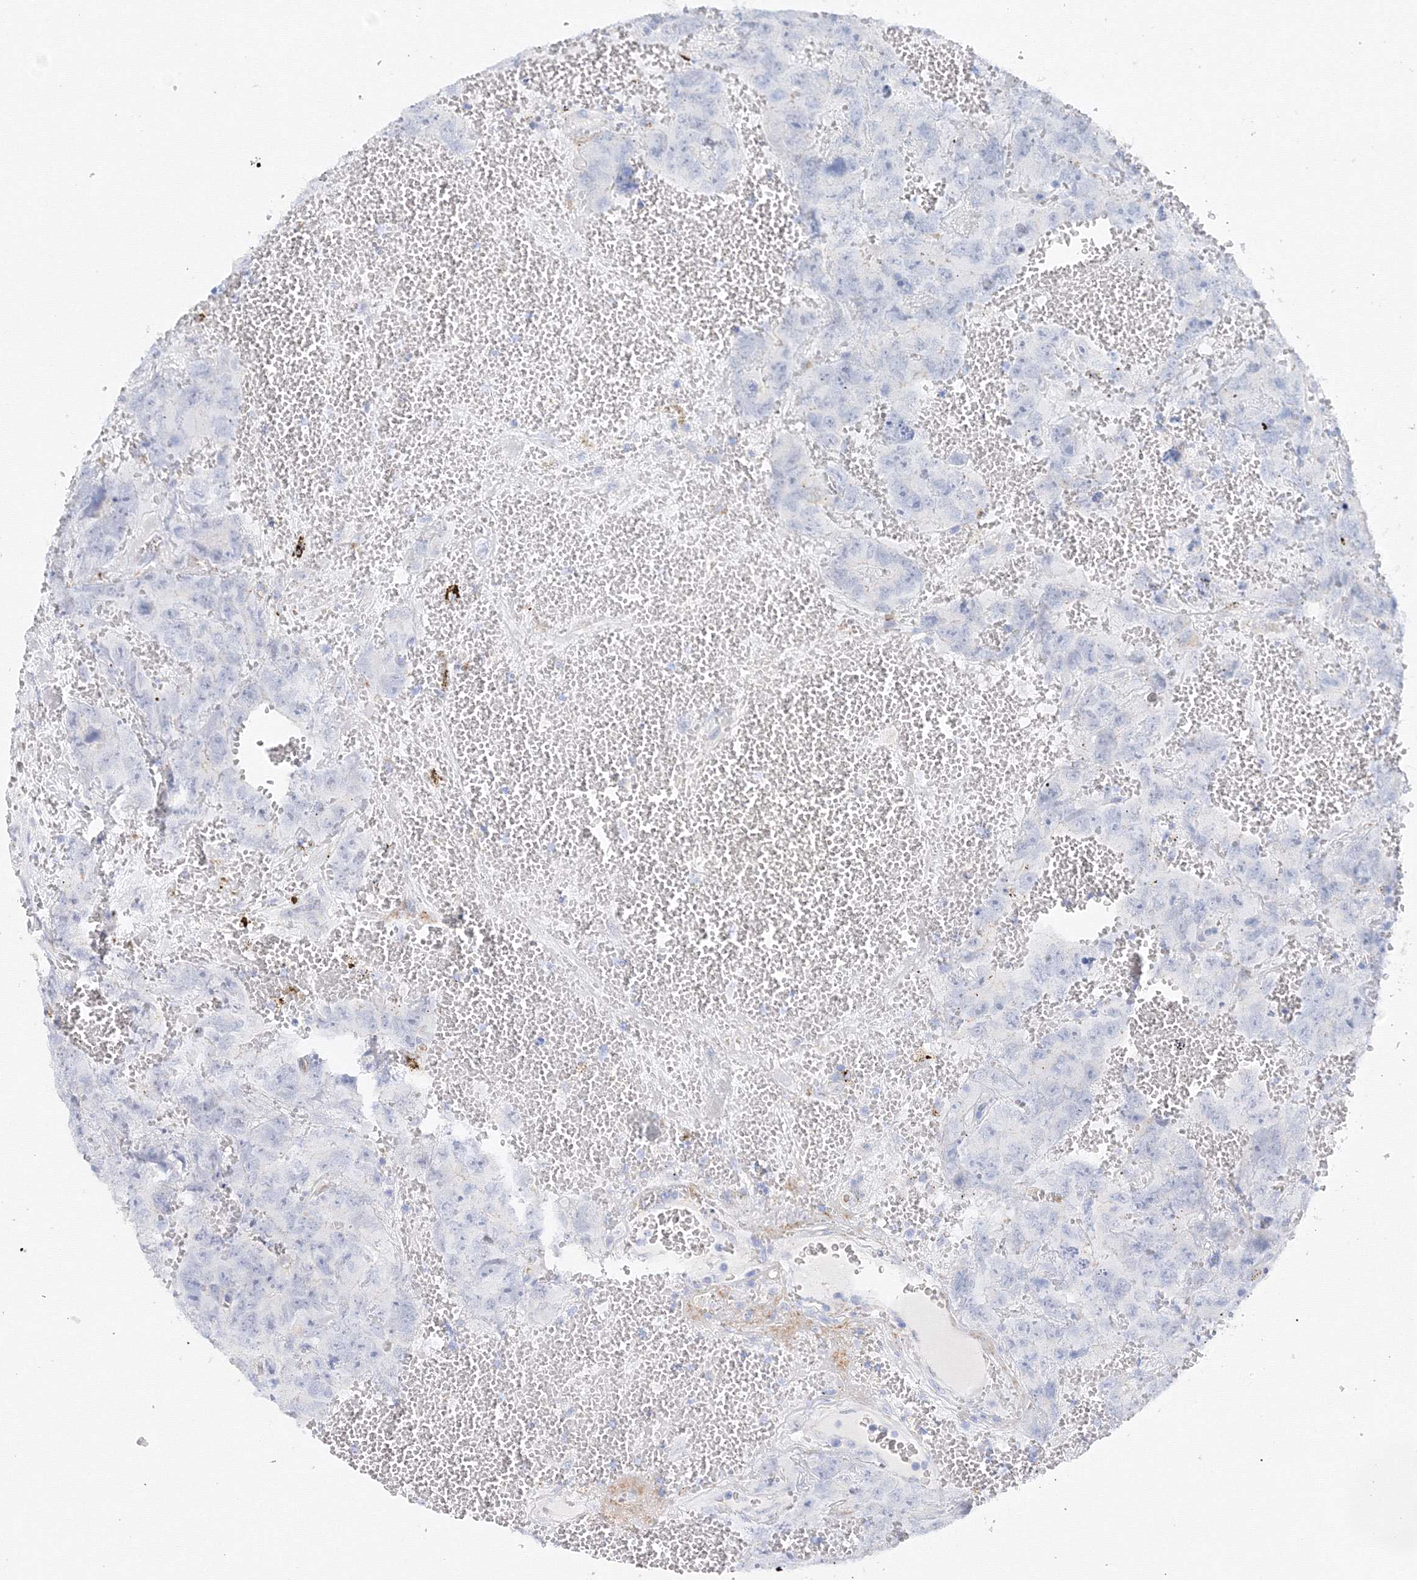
{"staining": {"intensity": "negative", "quantity": "none", "location": "none"}, "tissue": "testis cancer", "cell_type": "Tumor cells", "image_type": "cancer", "snomed": [{"axis": "morphology", "description": "Carcinoma, Embryonal, NOS"}, {"axis": "topography", "description": "Testis"}], "caption": "Tumor cells are negative for protein expression in human testis cancer (embryonal carcinoma).", "gene": "TAMM41", "patient": {"sex": "male", "age": 45}}